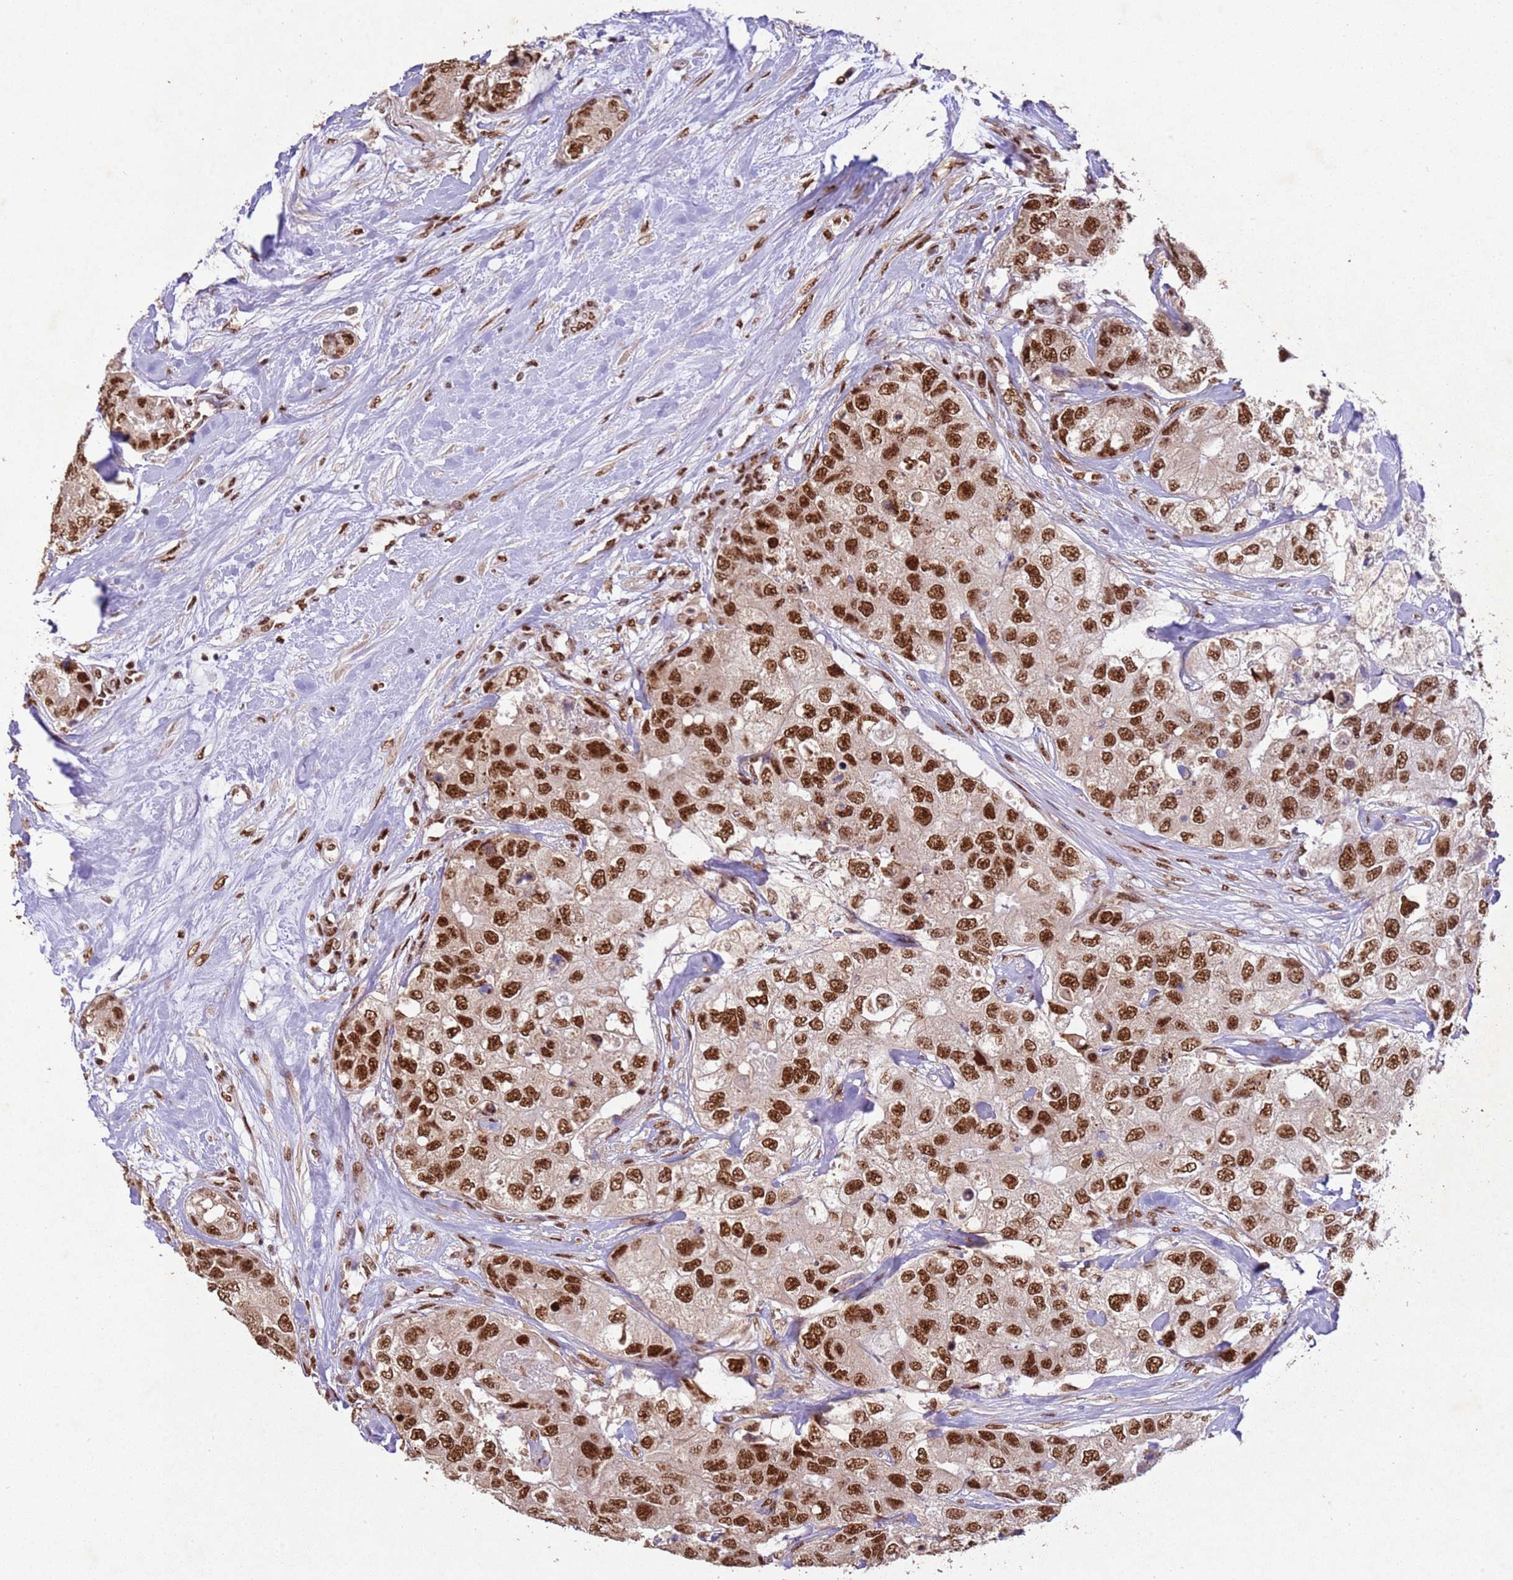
{"staining": {"intensity": "strong", "quantity": ">75%", "location": "nuclear"}, "tissue": "breast cancer", "cell_type": "Tumor cells", "image_type": "cancer", "snomed": [{"axis": "morphology", "description": "Duct carcinoma"}, {"axis": "topography", "description": "Breast"}], "caption": "A micrograph showing strong nuclear expression in approximately >75% of tumor cells in breast cancer, as visualized by brown immunohistochemical staining.", "gene": "ESF1", "patient": {"sex": "female", "age": 62}}